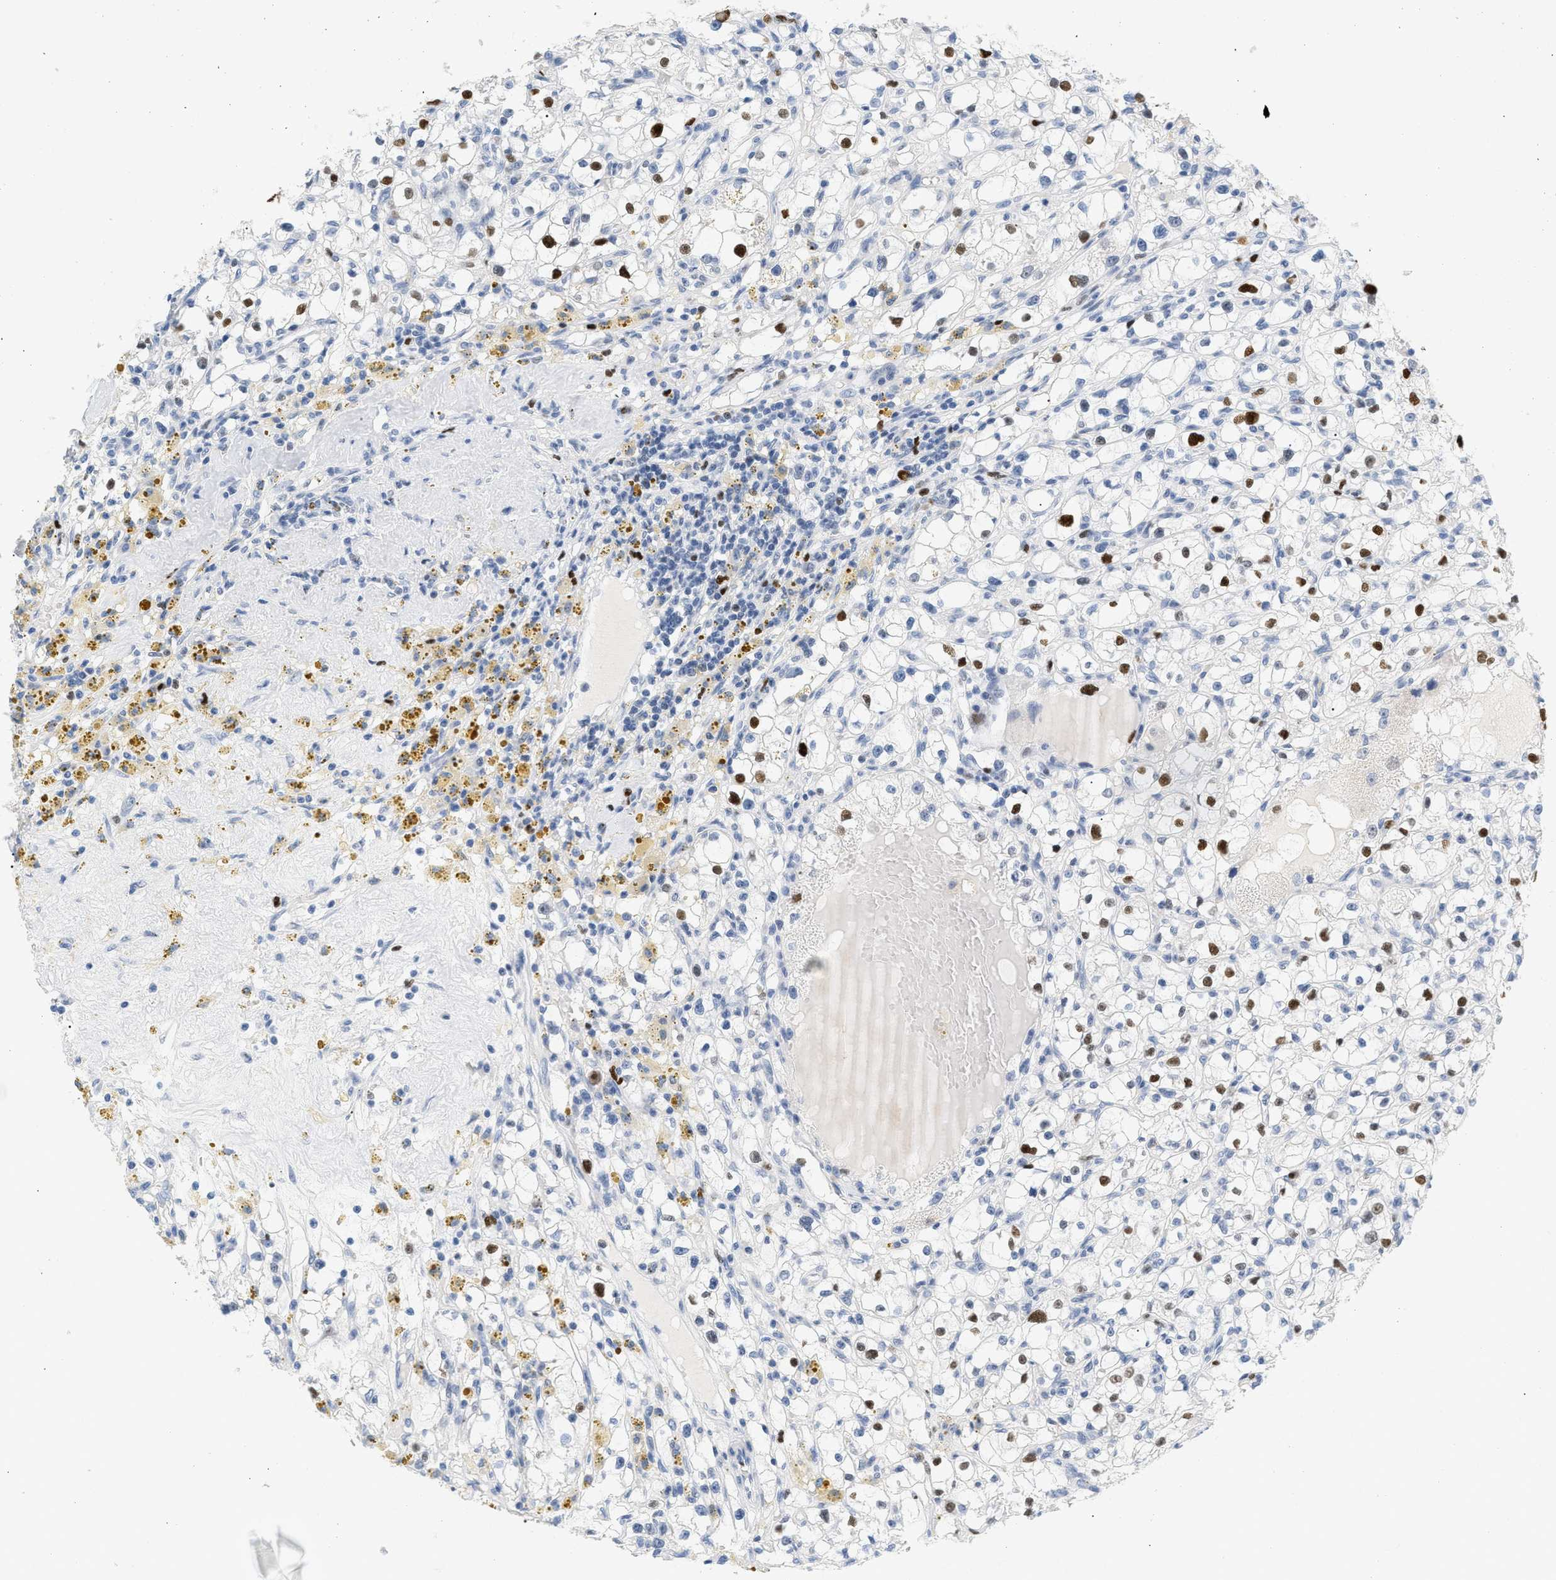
{"staining": {"intensity": "strong", "quantity": "25%-75%", "location": "nuclear"}, "tissue": "renal cancer", "cell_type": "Tumor cells", "image_type": "cancer", "snomed": [{"axis": "morphology", "description": "Adenocarcinoma, NOS"}, {"axis": "topography", "description": "Kidney"}], "caption": "Renal cancer (adenocarcinoma) was stained to show a protein in brown. There is high levels of strong nuclear expression in about 25%-75% of tumor cells.", "gene": "MCM7", "patient": {"sex": "male", "age": 56}}